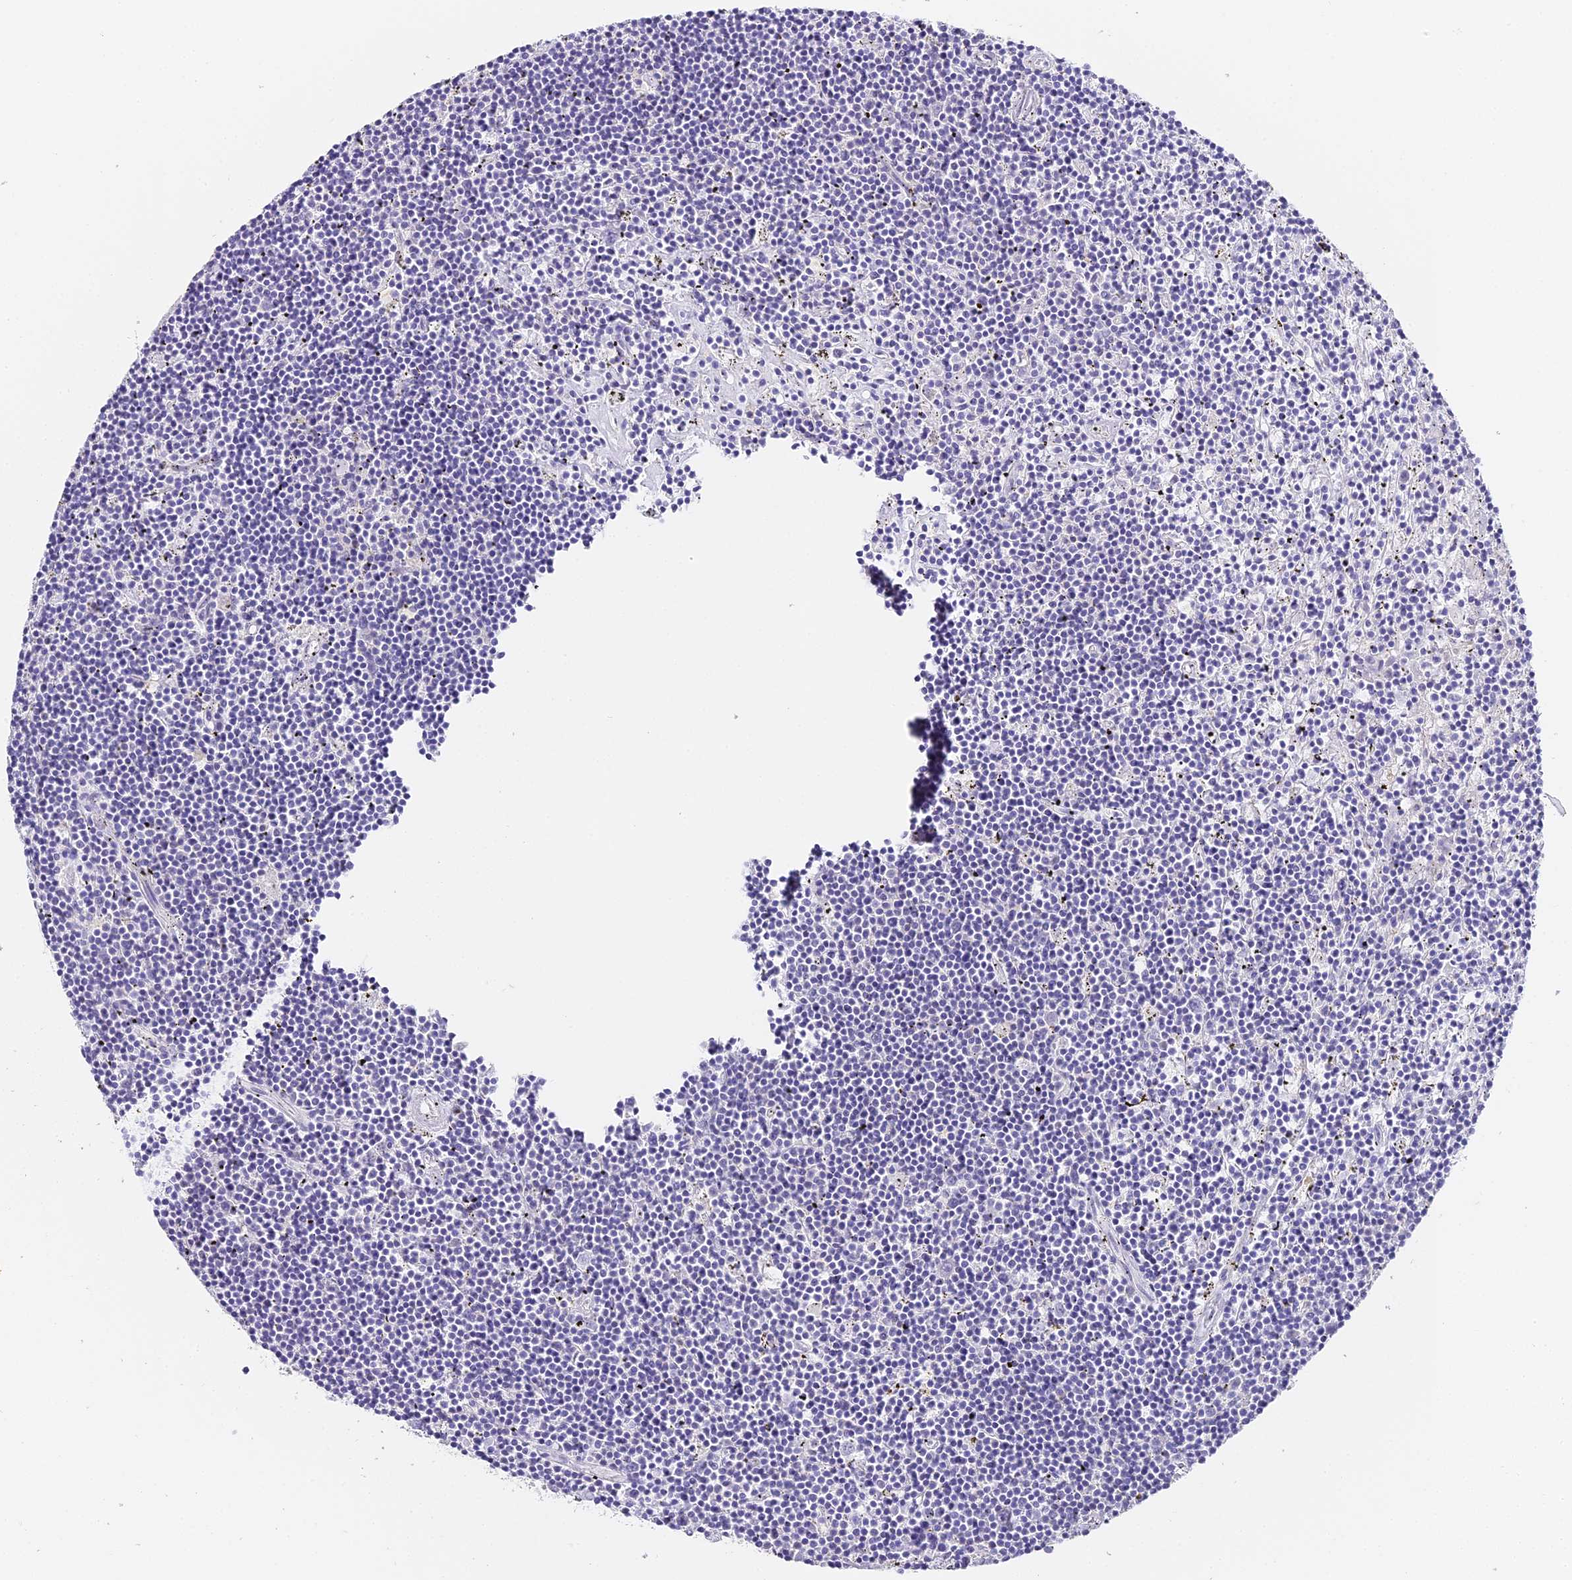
{"staining": {"intensity": "negative", "quantity": "none", "location": "none"}, "tissue": "lymphoma", "cell_type": "Tumor cells", "image_type": "cancer", "snomed": [{"axis": "morphology", "description": "Malignant lymphoma, non-Hodgkin's type, Low grade"}, {"axis": "topography", "description": "Spleen"}], "caption": "Immunohistochemistry of human malignant lymphoma, non-Hodgkin's type (low-grade) displays no staining in tumor cells. (DAB IHC, high magnification).", "gene": "ABHD14A-ACY1", "patient": {"sex": "male", "age": 76}}